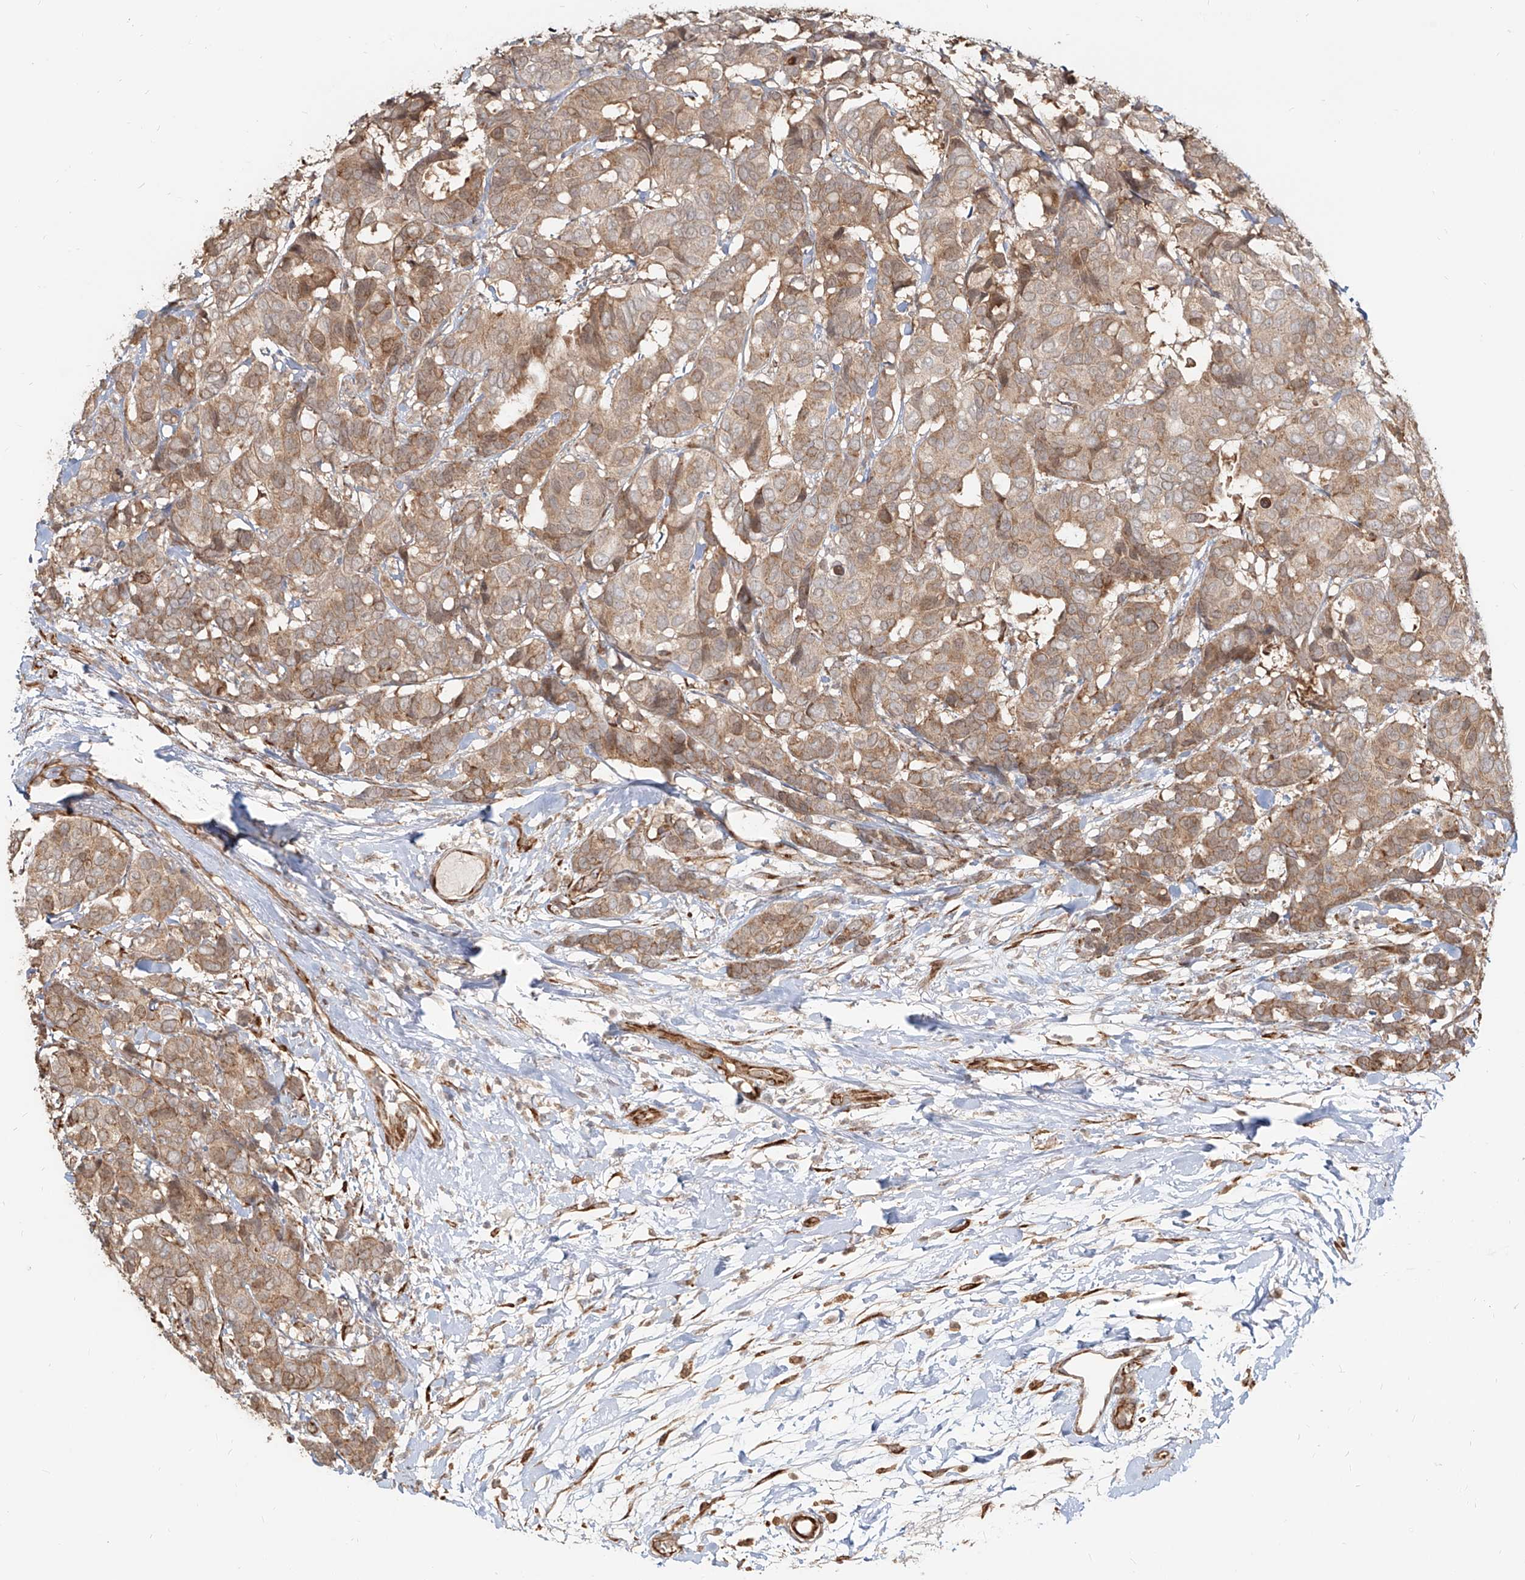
{"staining": {"intensity": "moderate", "quantity": ">75%", "location": "cytoplasmic/membranous"}, "tissue": "breast cancer", "cell_type": "Tumor cells", "image_type": "cancer", "snomed": [{"axis": "morphology", "description": "Duct carcinoma"}, {"axis": "topography", "description": "Breast"}], "caption": "Tumor cells demonstrate medium levels of moderate cytoplasmic/membranous expression in about >75% of cells in human breast invasive ductal carcinoma.", "gene": "UBE2K", "patient": {"sex": "female", "age": 87}}